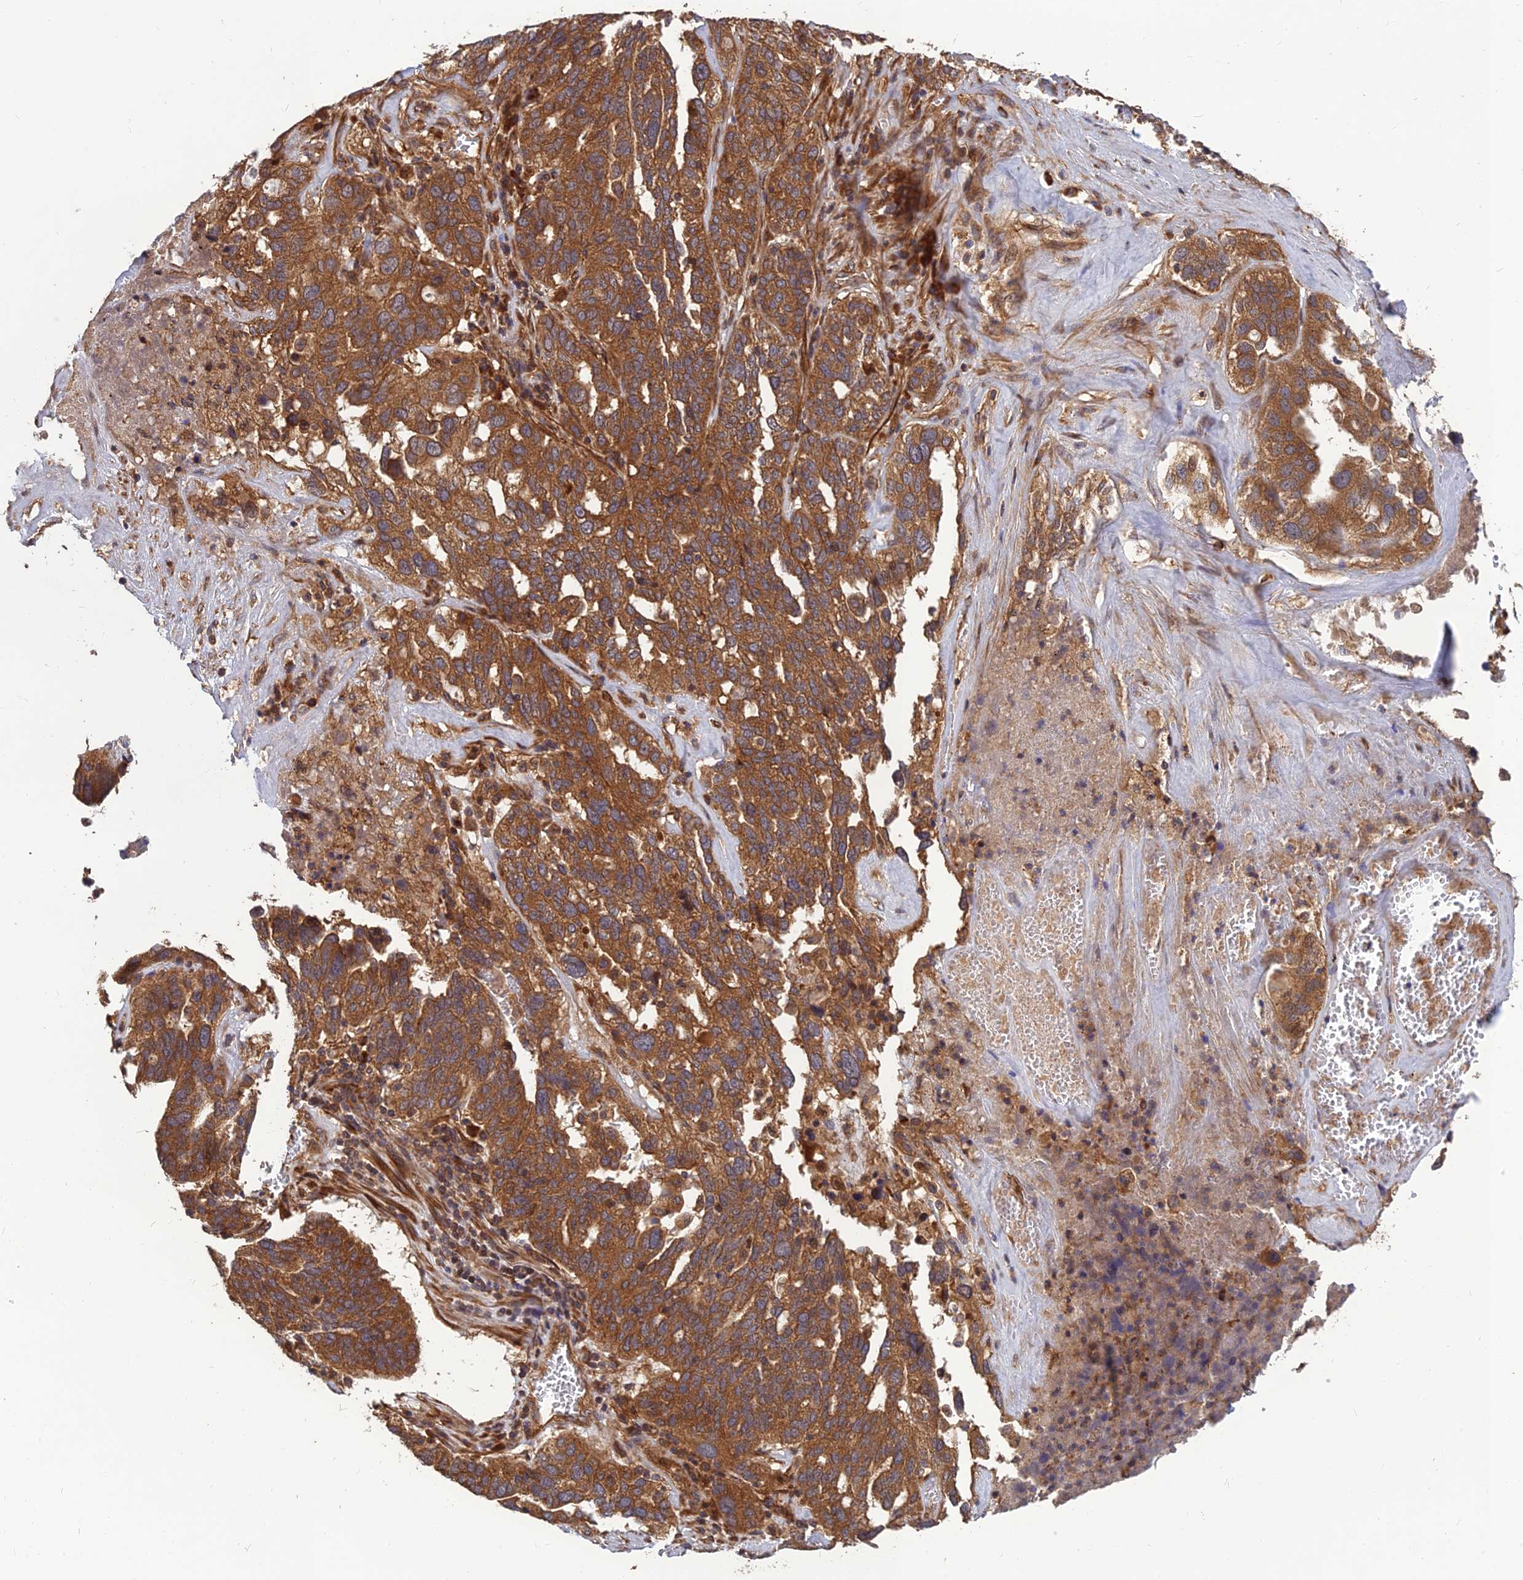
{"staining": {"intensity": "strong", "quantity": ">75%", "location": "cytoplasmic/membranous"}, "tissue": "ovarian cancer", "cell_type": "Tumor cells", "image_type": "cancer", "snomed": [{"axis": "morphology", "description": "Cystadenocarcinoma, serous, NOS"}, {"axis": "topography", "description": "Ovary"}], "caption": "Serous cystadenocarcinoma (ovarian) stained with DAB (3,3'-diaminobenzidine) immunohistochemistry (IHC) exhibits high levels of strong cytoplasmic/membranous expression in about >75% of tumor cells. The staining was performed using DAB to visualize the protein expression in brown, while the nuclei were stained in blue with hematoxylin (Magnification: 20x).", "gene": "RELCH", "patient": {"sex": "female", "age": 59}}